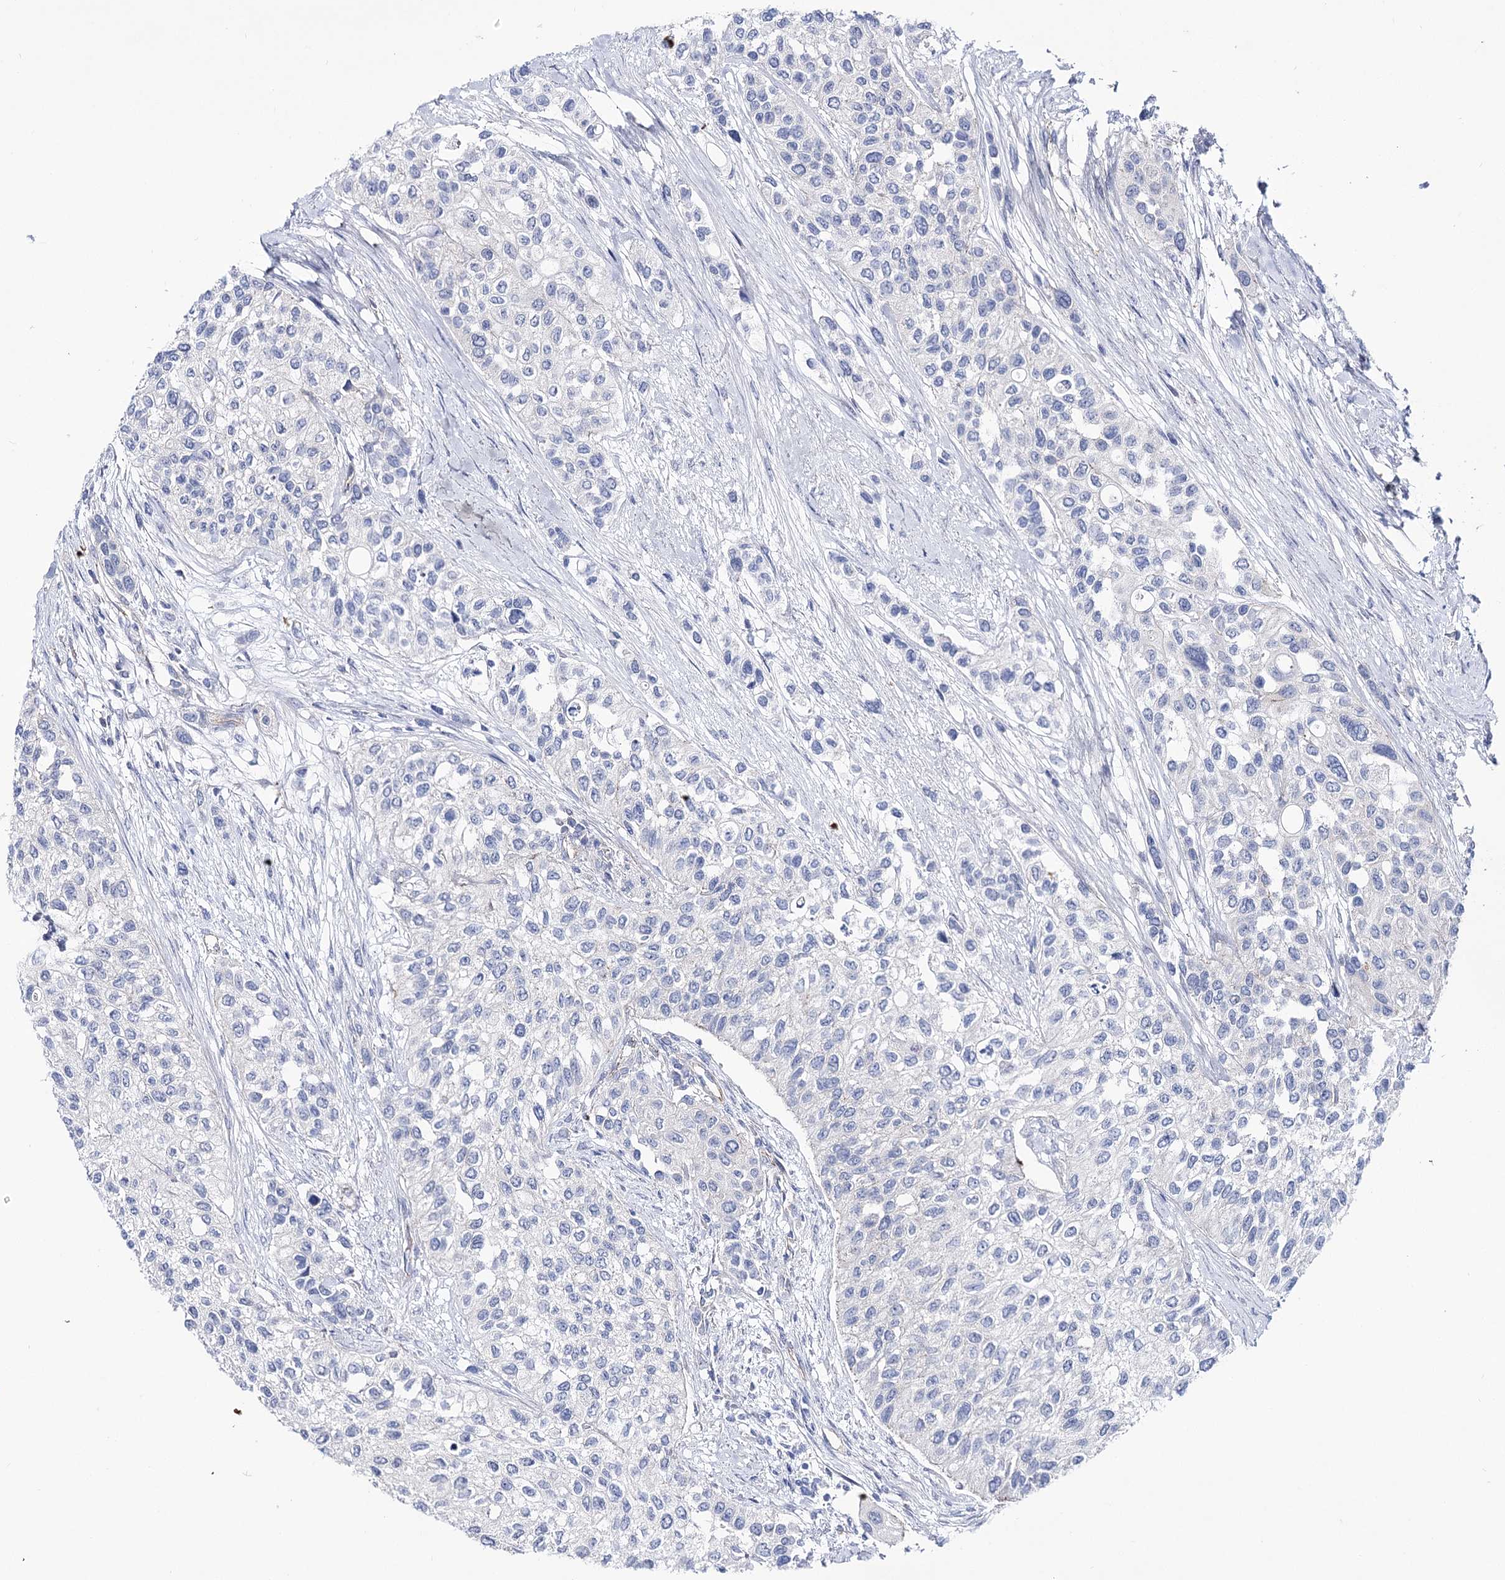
{"staining": {"intensity": "negative", "quantity": "none", "location": "none"}, "tissue": "urothelial cancer", "cell_type": "Tumor cells", "image_type": "cancer", "snomed": [{"axis": "morphology", "description": "Normal tissue, NOS"}, {"axis": "morphology", "description": "Urothelial carcinoma, High grade"}, {"axis": "topography", "description": "Vascular tissue"}, {"axis": "topography", "description": "Urinary bladder"}], "caption": "The IHC histopathology image has no significant positivity in tumor cells of urothelial cancer tissue. (Stains: DAB (3,3'-diaminobenzidine) immunohistochemistry (IHC) with hematoxylin counter stain, Microscopy: brightfield microscopy at high magnification).", "gene": "NRAP", "patient": {"sex": "female", "age": 56}}